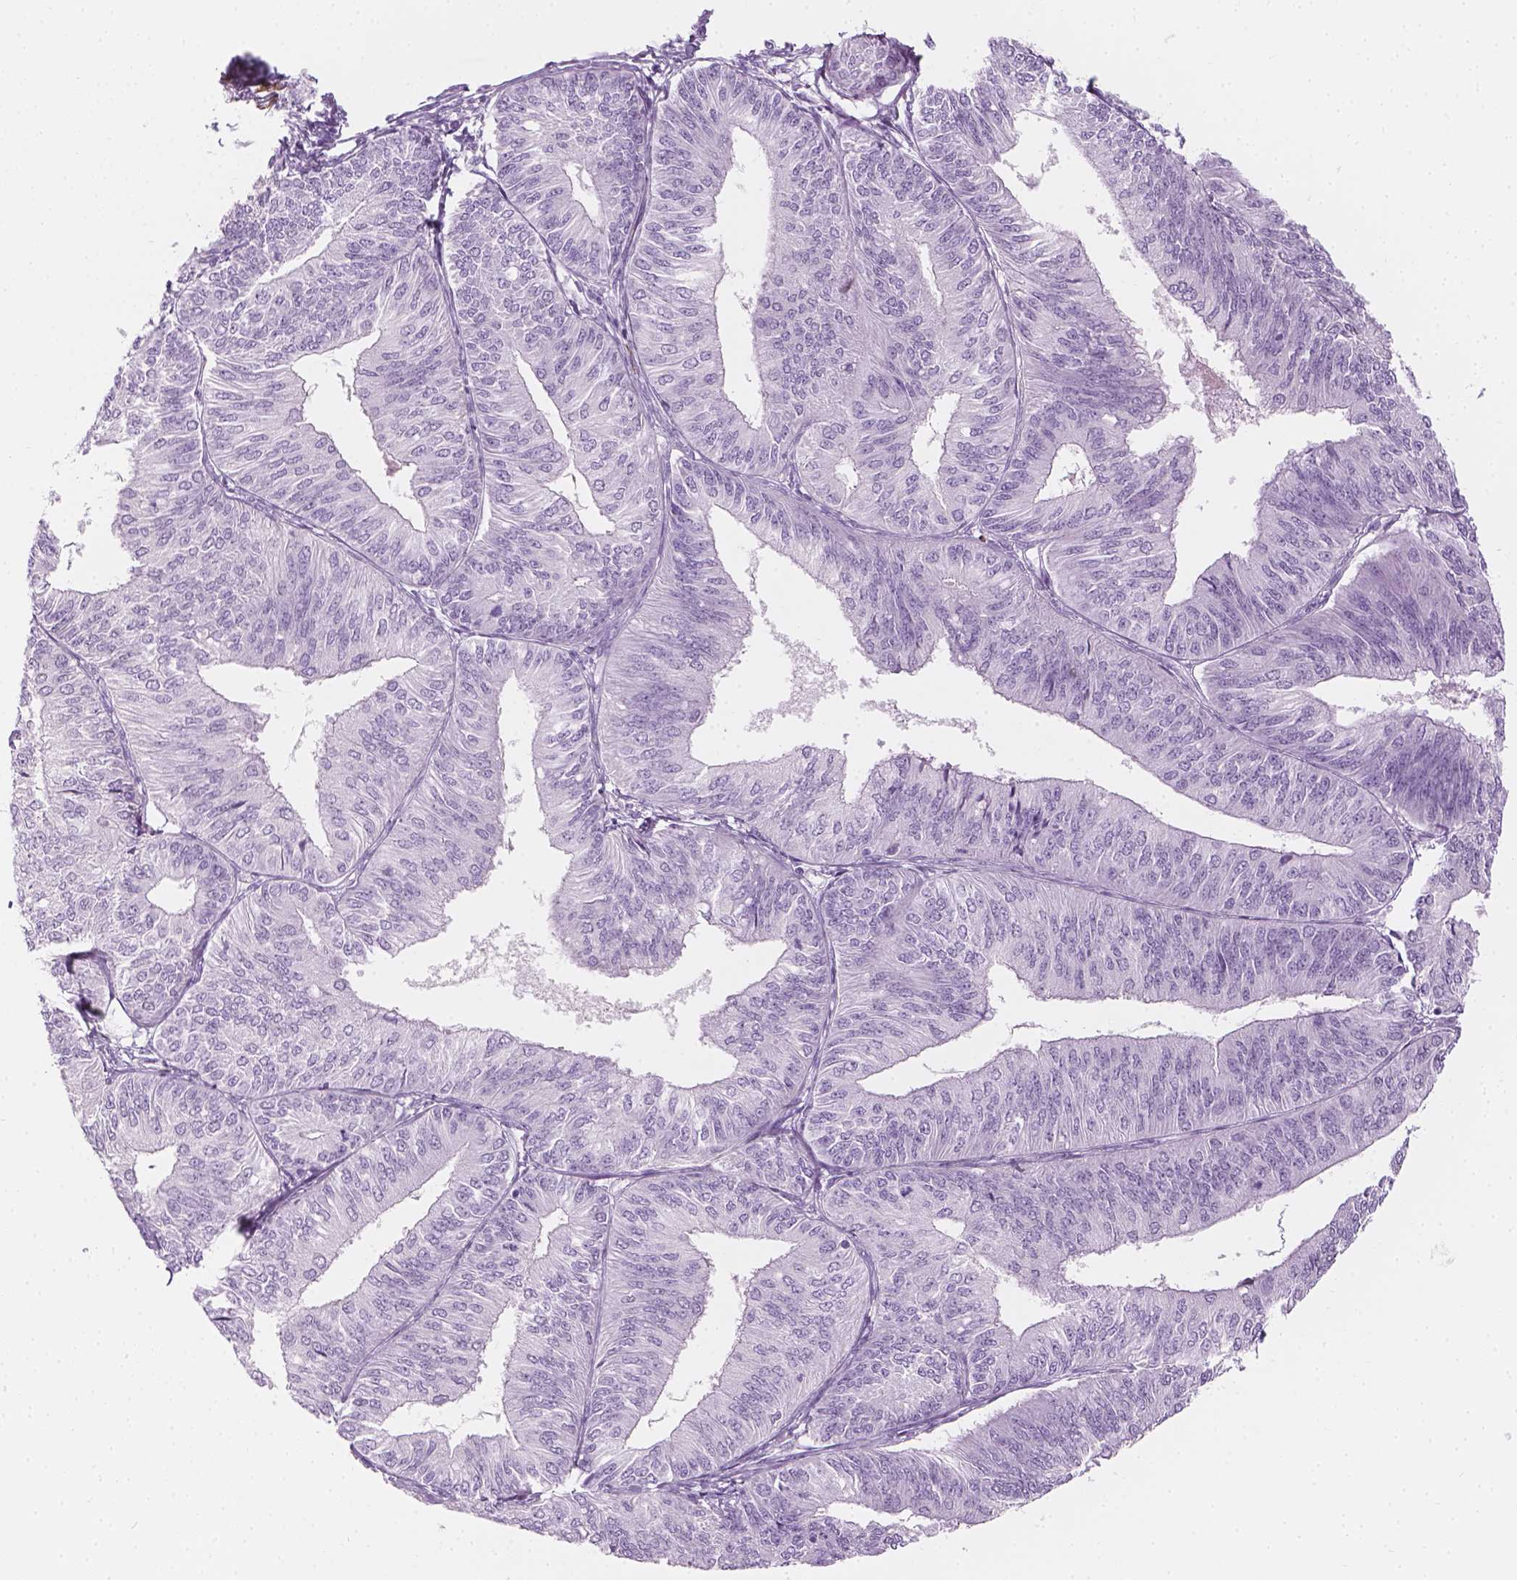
{"staining": {"intensity": "negative", "quantity": "none", "location": "none"}, "tissue": "endometrial cancer", "cell_type": "Tumor cells", "image_type": "cancer", "snomed": [{"axis": "morphology", "description": "Adenocarcinoma, NOS"}, {"axis": "topography", "description": "Endometrium"}], "caption": "High magnification brightfield microscopy of endometrial cancer (adenocarcinoma) stained with DAB (3,3'-diaminobenzidine) (brown) and counterstained with hematoxylin (blue): tumor cells show no significant expression.", "gene": "CES1", "patient": {"sex": "female", "age": 58}}